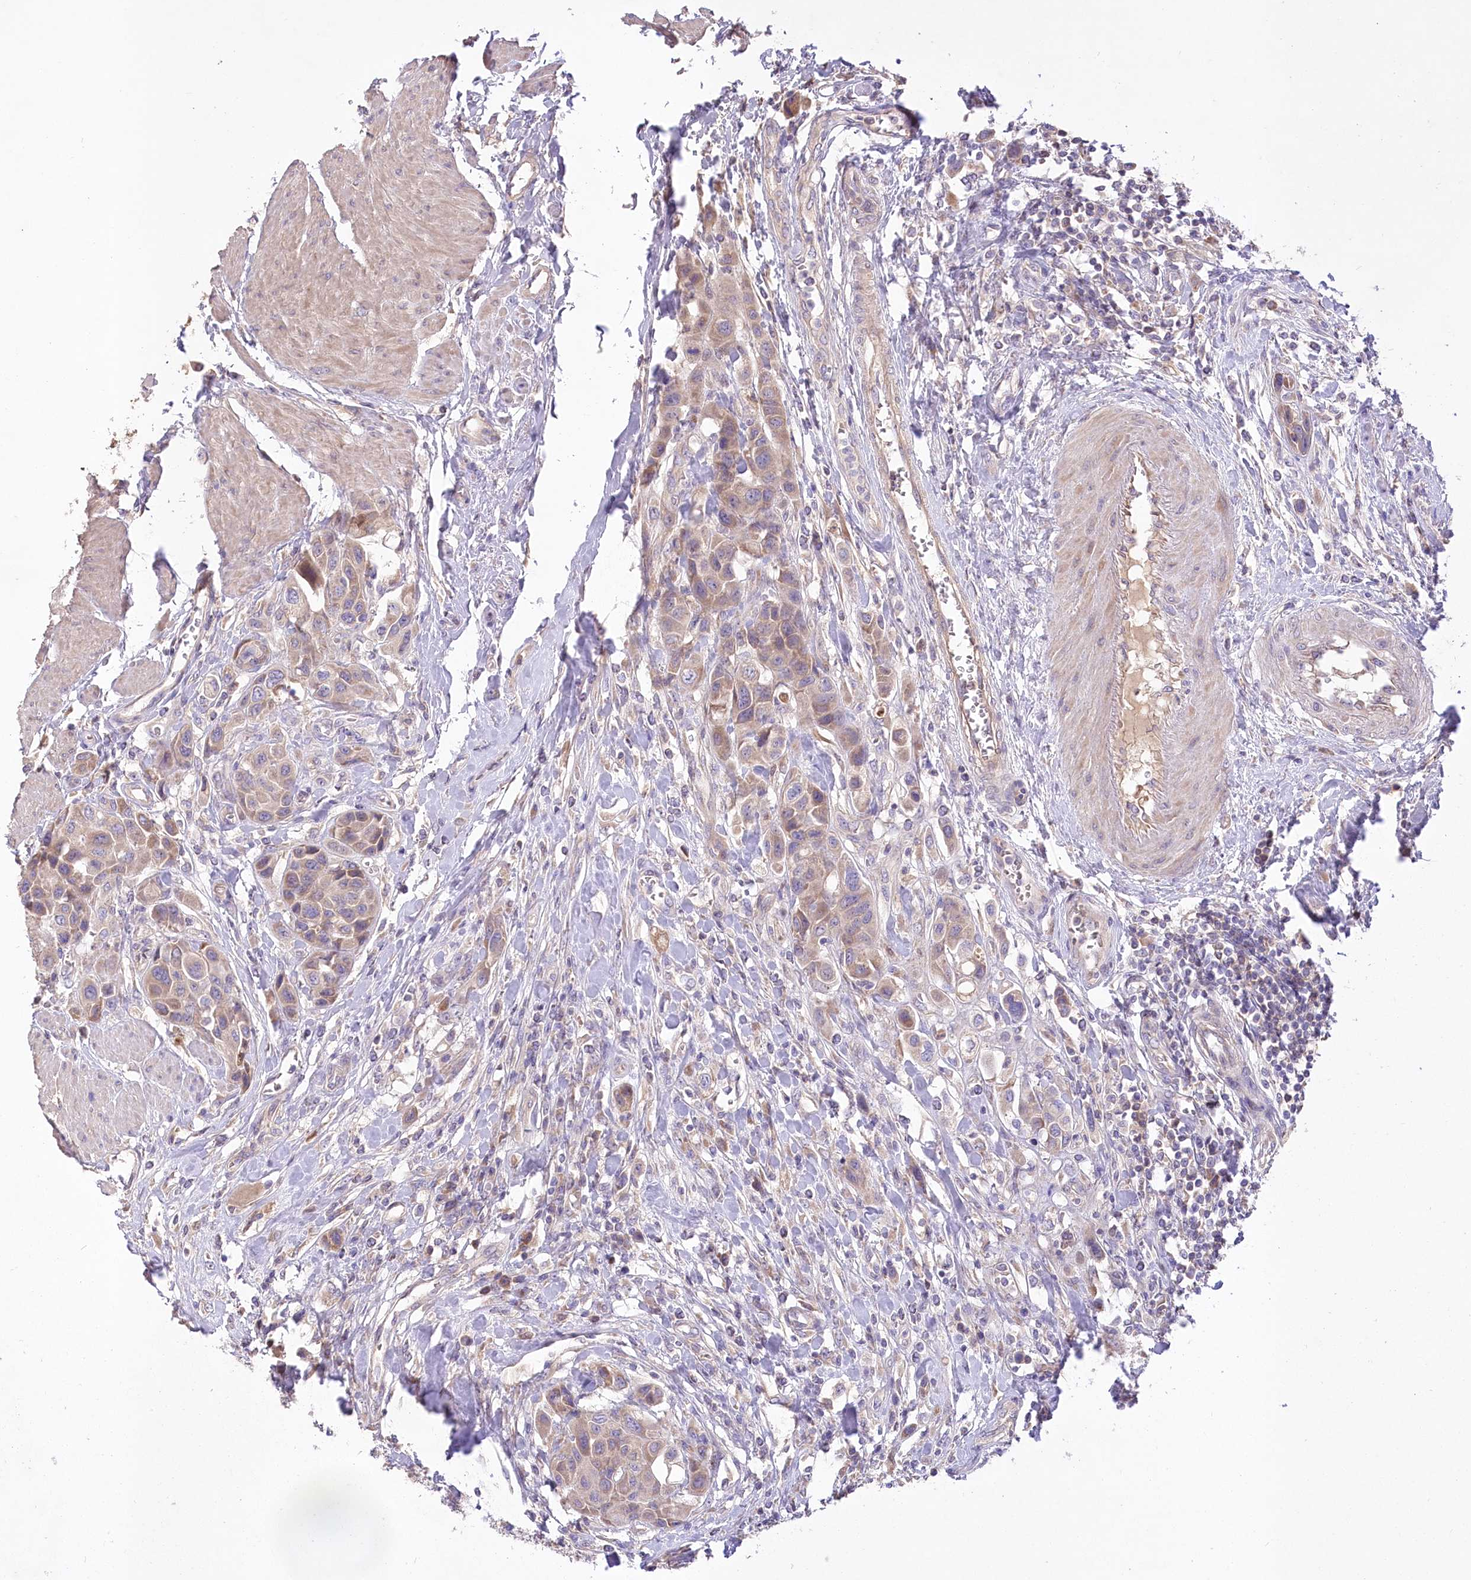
{"staining": {"intensity": "weak", "quantity": "25%-75%", "location": "cytoplasmic/membranous"}, "tissue": "urothelial cancer", "cell_type": "Tumor cells", "image_type": "cancer", "snomed": [{"axis": "morphology", "description": "Urothelial carcinoma, High grade"}, {"axis": "topography", "description": "Urinary bladder"}], "caption": "A low amount of weak cytoplasmic/membranous positivity is seen in about 25%-75% of tumor cells in urothelial cancer tissue. Nuclei are stained in blue.", "gene": "PBLD", "patient": {"sex": "male", "age": 50}}